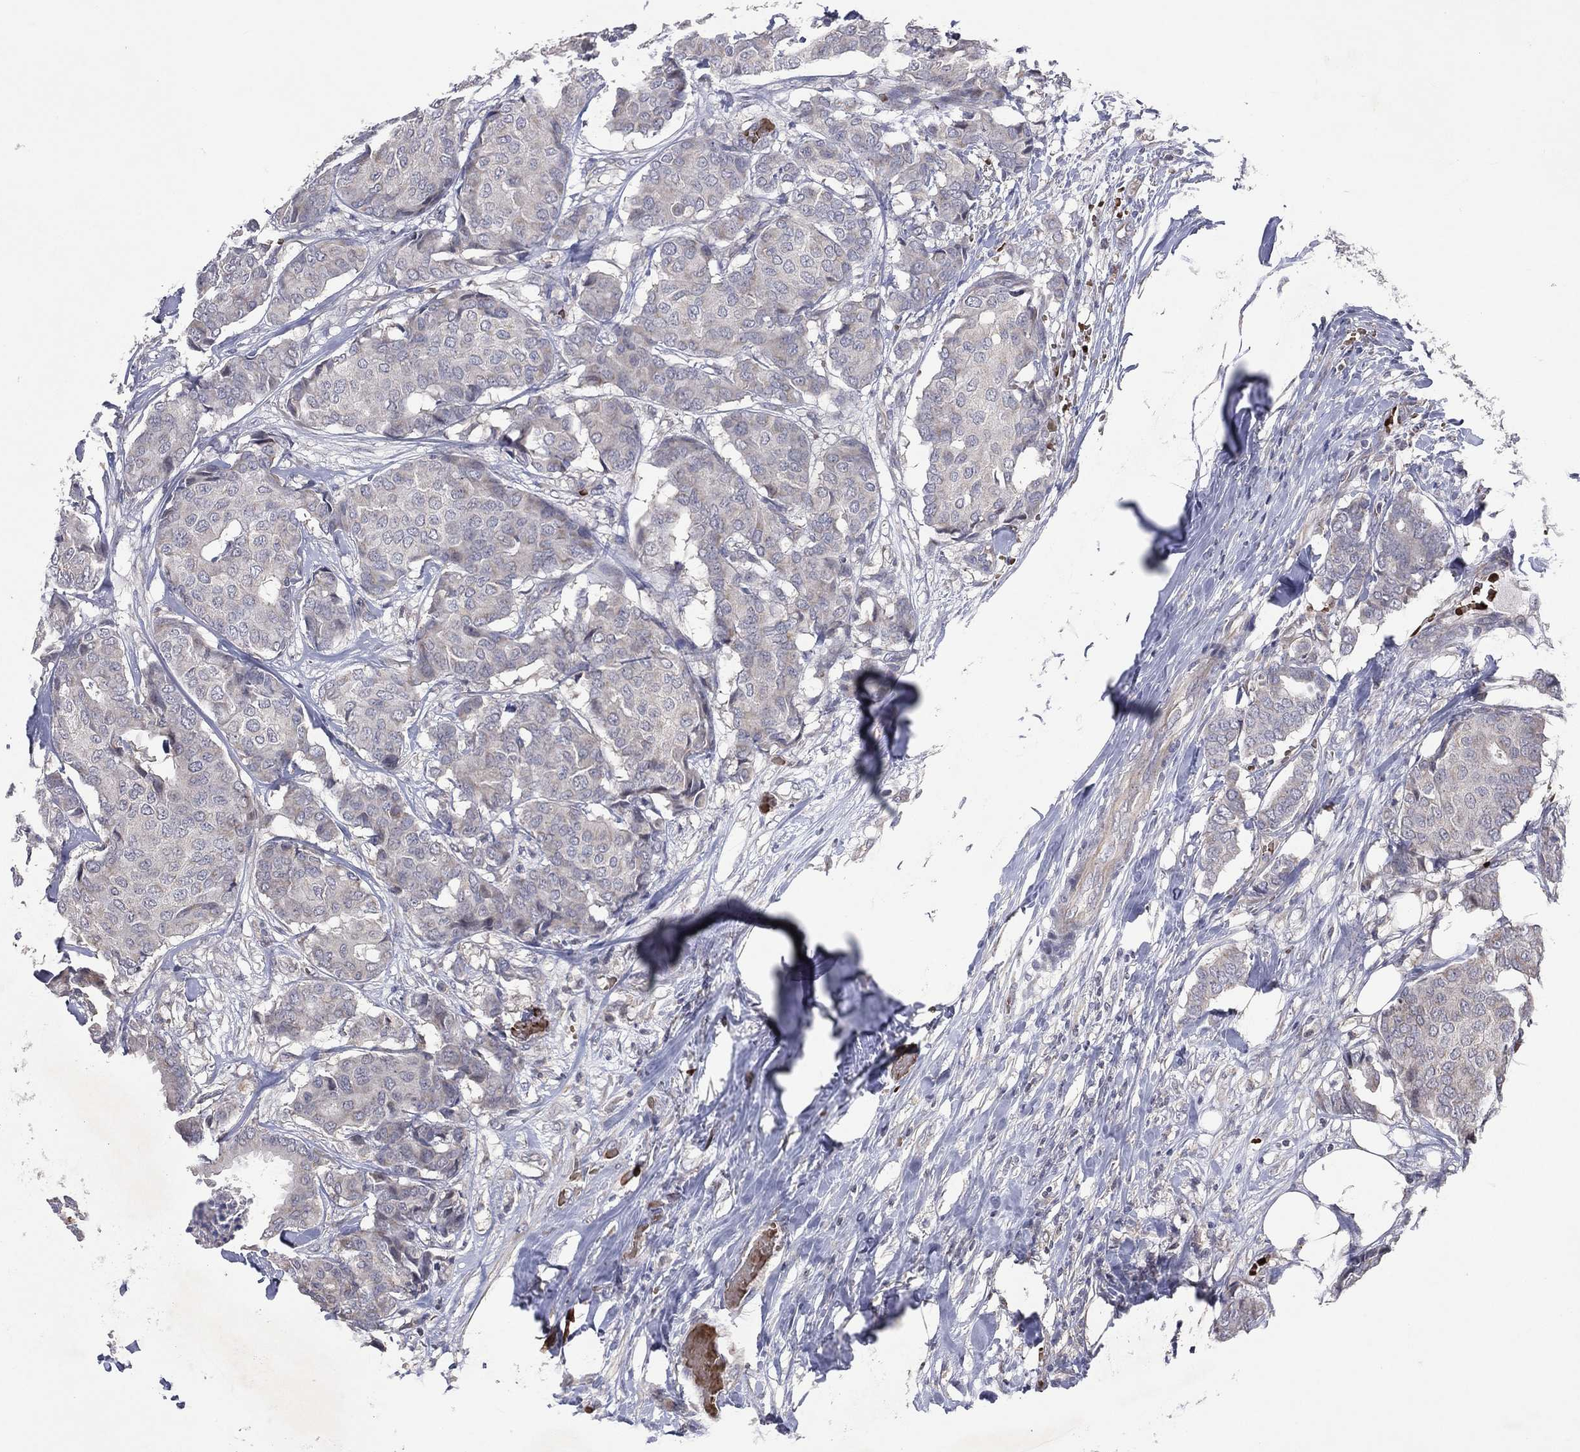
{"staining": {"intensity": "negative", "quantity": "none", "location": "none"}, "tissue": "breast cancer", "cell_type": "Tumor cells", "image_type": "cancer", "snomed": [{"axis": "morphology", "description": "Duct carcinoma"}, {"axis": "topography", "description": "Breast"}], "caption": "Breast cancer stained for a protein using immunohistochemistry demonstrates no expression tumor cells.", "gene": "DNAH7", "patient": {"sex": "female", "age": 75}}